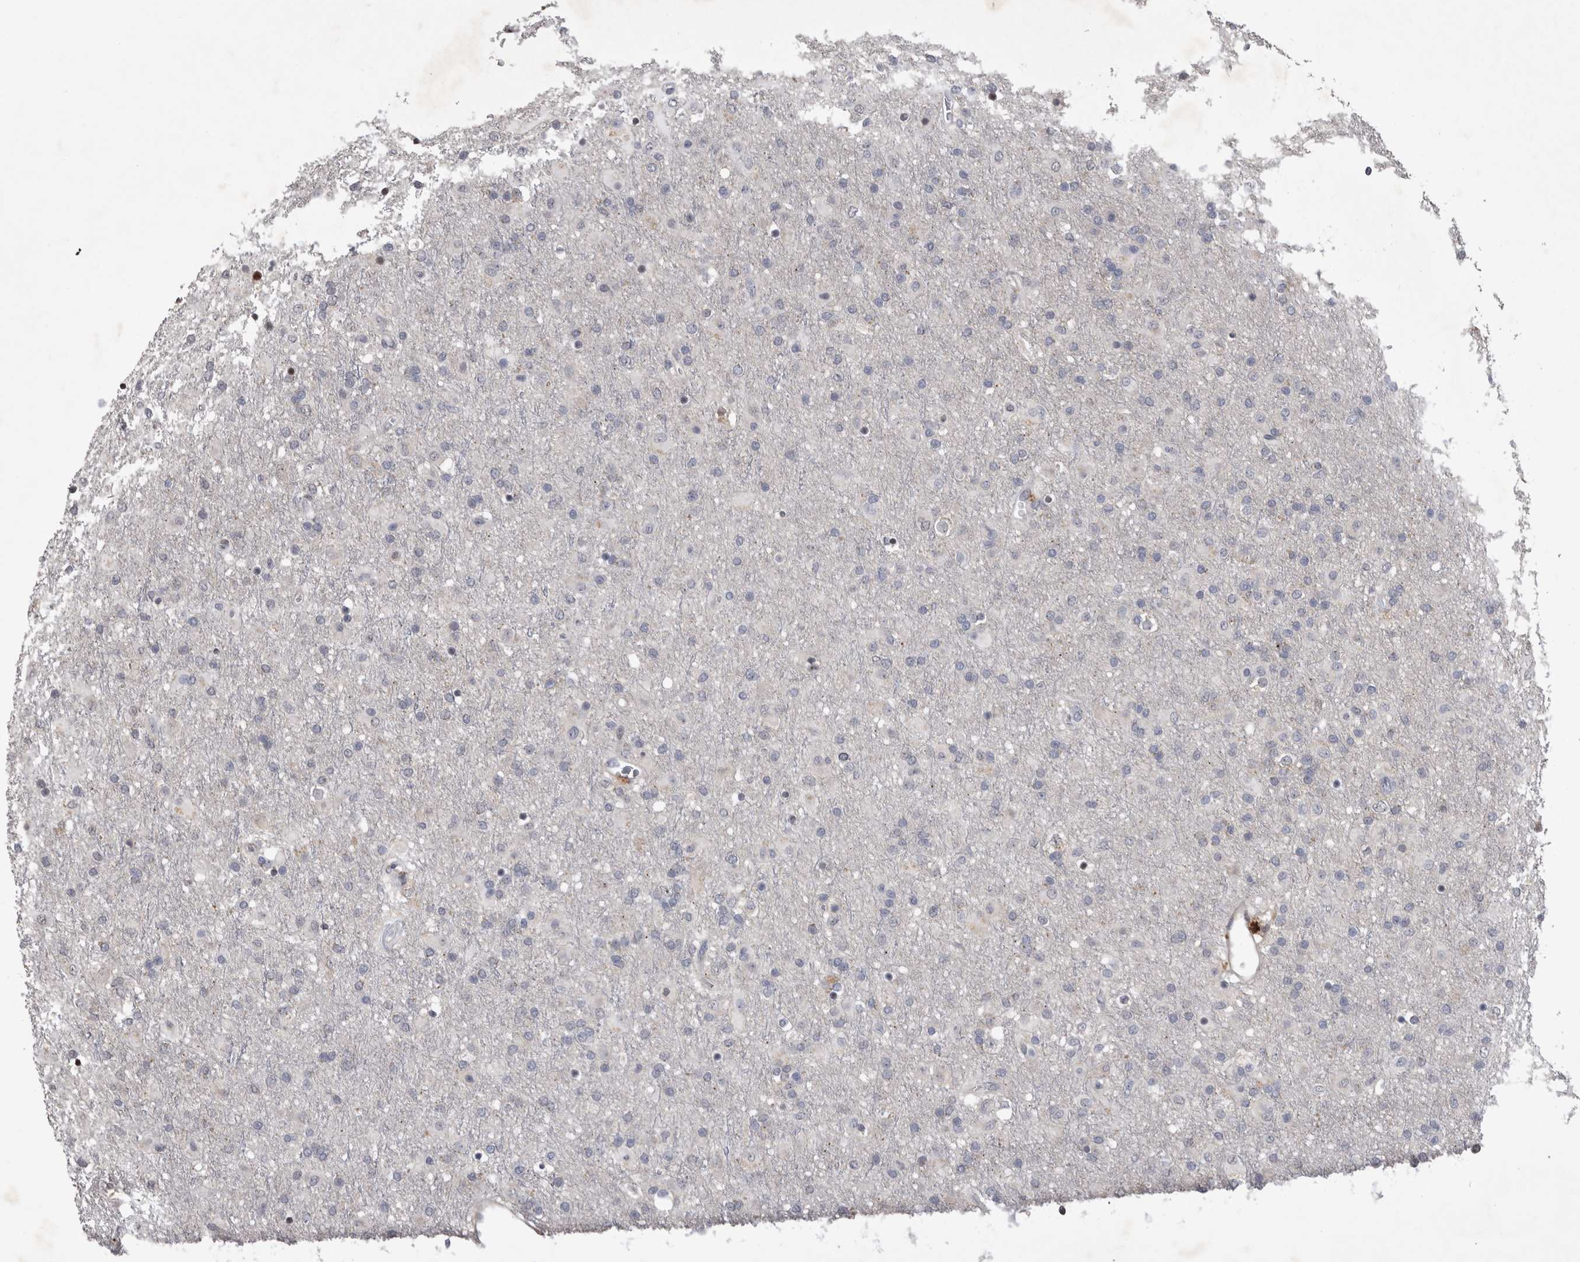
{"staining": {"intensity": "negative", "quantity": "none", "location": "none"}, "tissue": "glioma", "cell_type": "Tumor cells", "image_type": "cancer", "snomed": [{"axis": "morphology", "description": "Glioma, malignant, Low grade"}, {"axis": "topography", "description": "Brain"}], "caption": "An immunohistochemistry (IHC) micrograph of glioma is shown. There is no staining in tumor cells of glioma. (DAB IHC visualized using brightfield microscopy, high magnification).", "gene": "IFI44", "patient": {"sex": "male", "age": 65}}